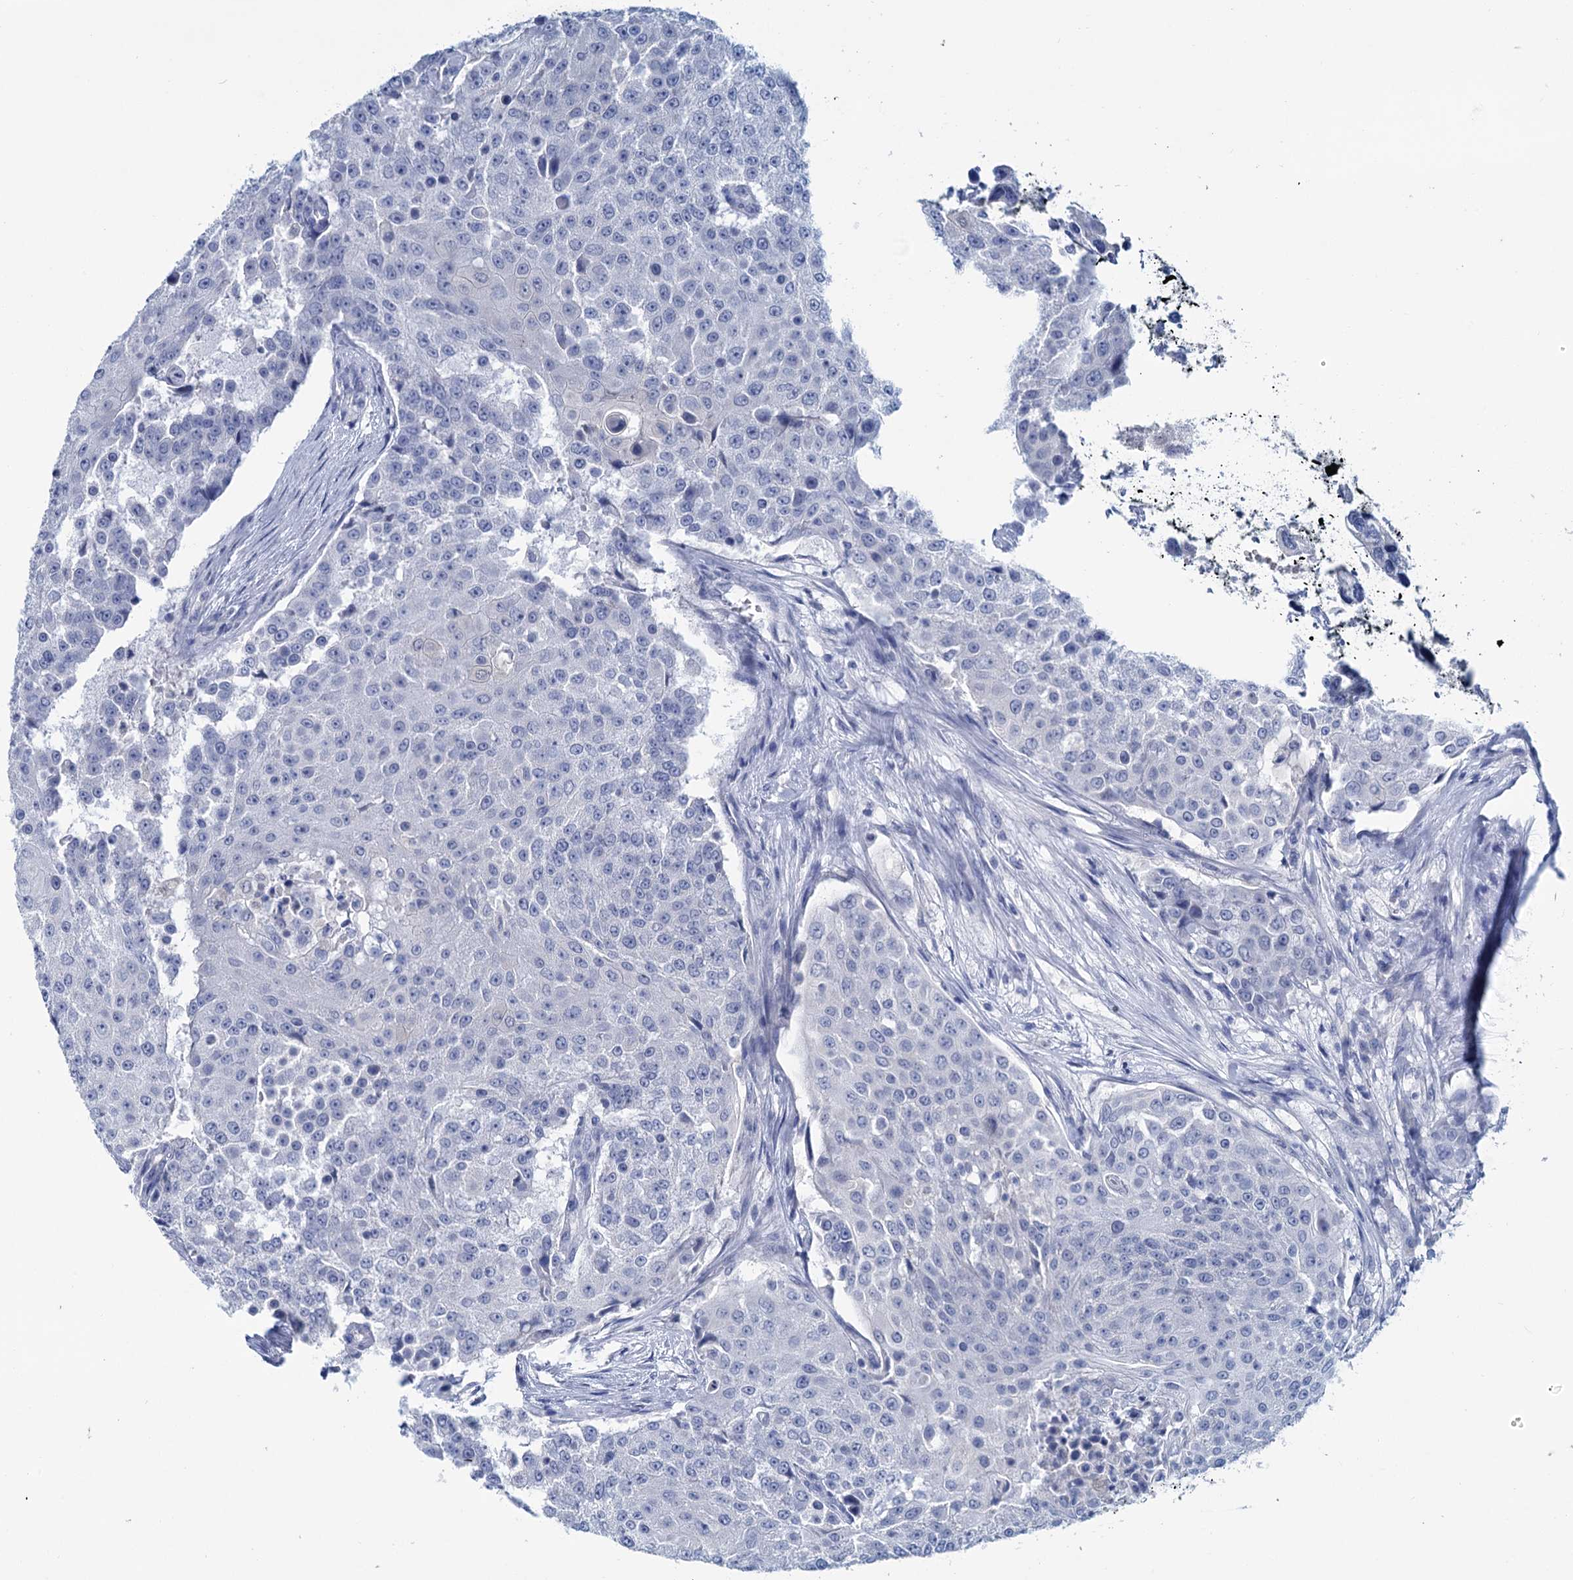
{"staining": {"intensity": "negative", "quantity": "none", "location": "none"}, "tissue": "urothelial cancer", "cell_type": "Tumor cells", "image_type": "cancer", "snomed": [{"axis": "morphology", "description": "Urothelial carcinoma, High grade"}, {"axis": "topography", "description": "Urinary bladder"}], "caption": "This is an immunohistochemistry micrograph of urothelial cancer. There is no positivity in tumor cells.", "gene": "MYOZ3", "patient": {"sex": "female", "age": 63}}